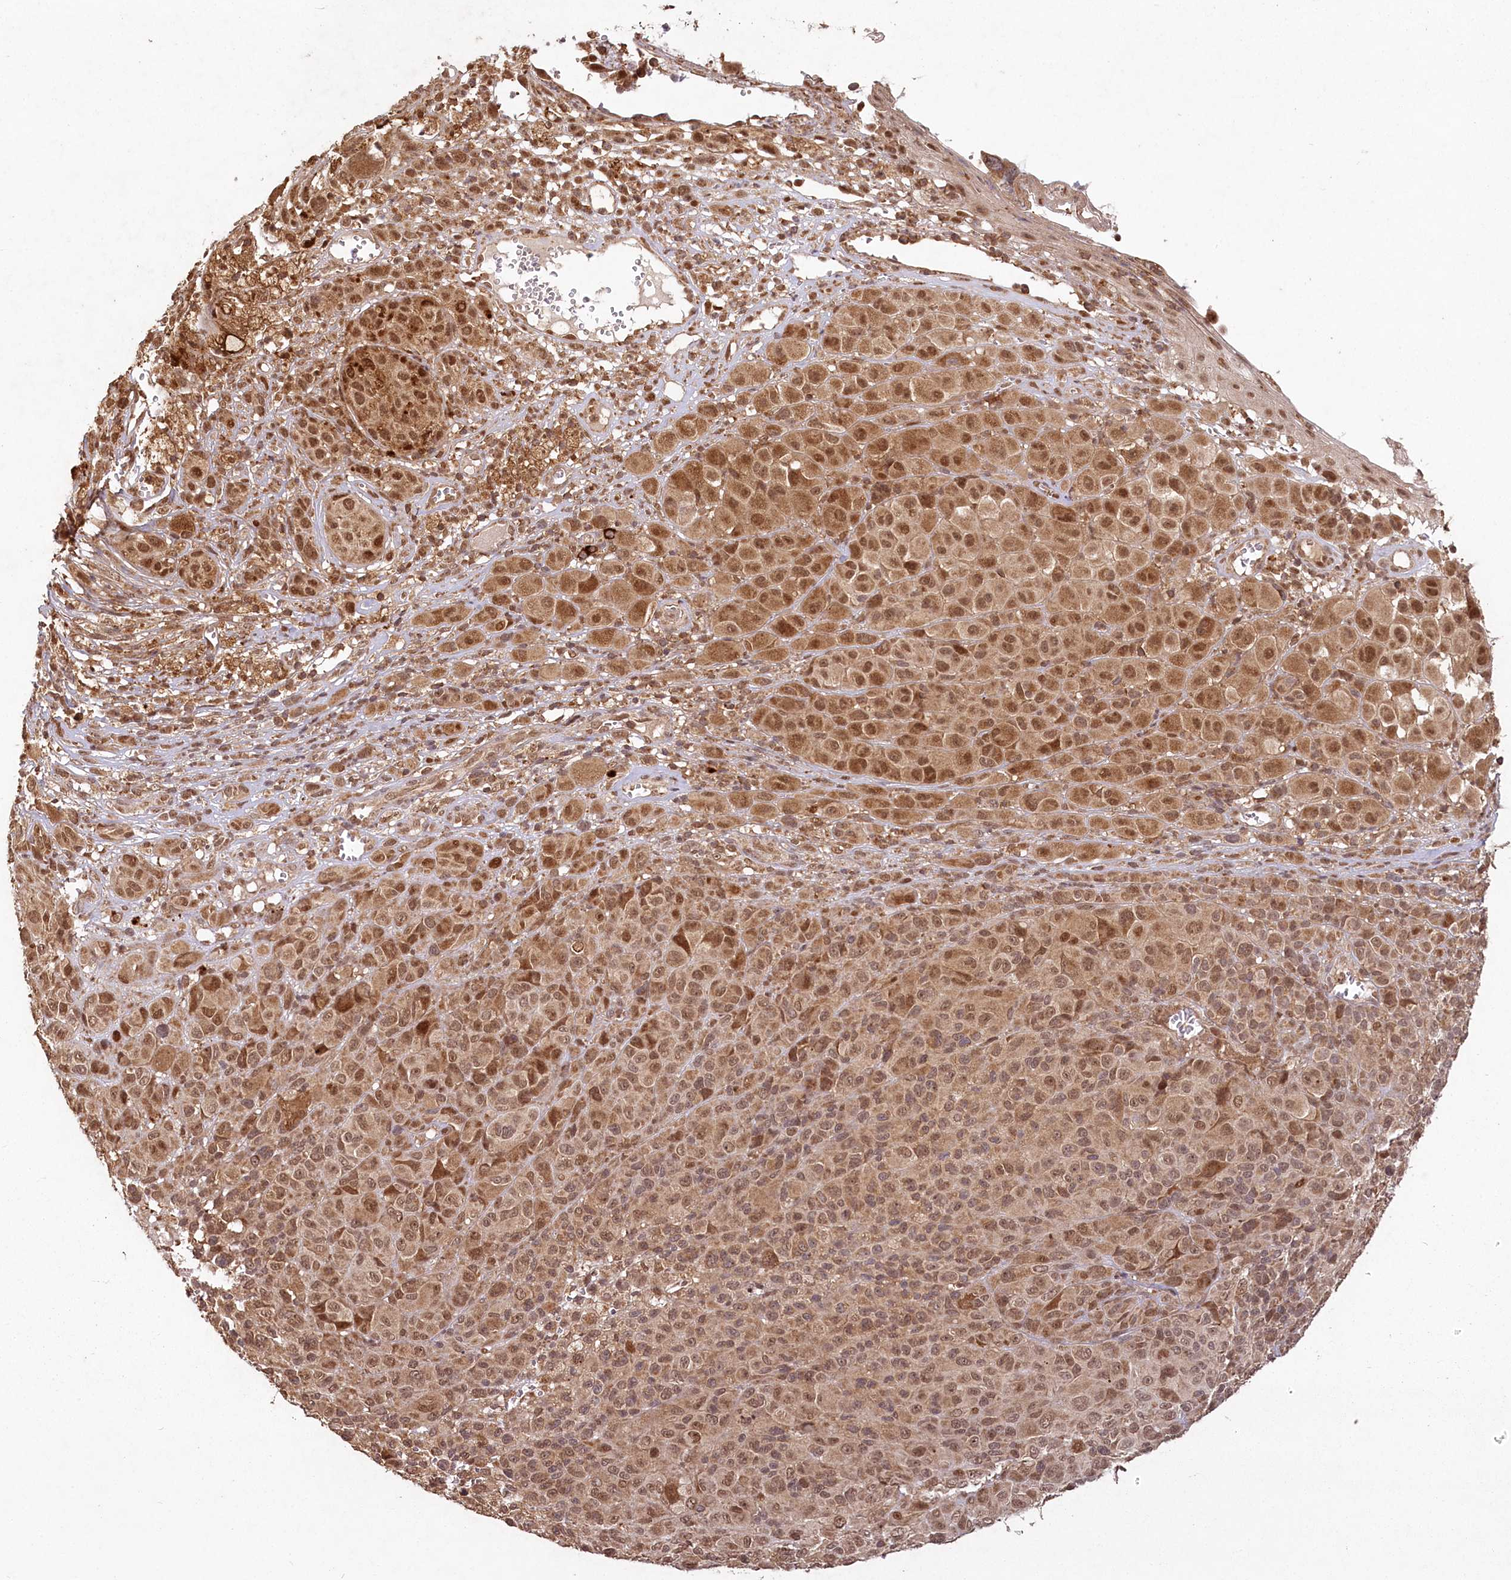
{"staining": {"intensity": "moderate", "quantity": ">75%", "location": "cytoplasmic/membranous,nuclear"}, "tissue": "melanoma", "cell_type": "Tumor cells", "image_type": "cancer", "snomed": [{"axis": "morphology", "description": "Malignant melanoma, NOS"}, {"axis": "topography", "description": "Skin of trunk"}], "caption": "Immunohistochemical staining of melanoma displays medium levels of moderate cytoplasmic/membranous and nuclear positivity in about >75% of tumor cells.", "gene": "MICU1", "patient": {"sex": "male", "age": 71}}